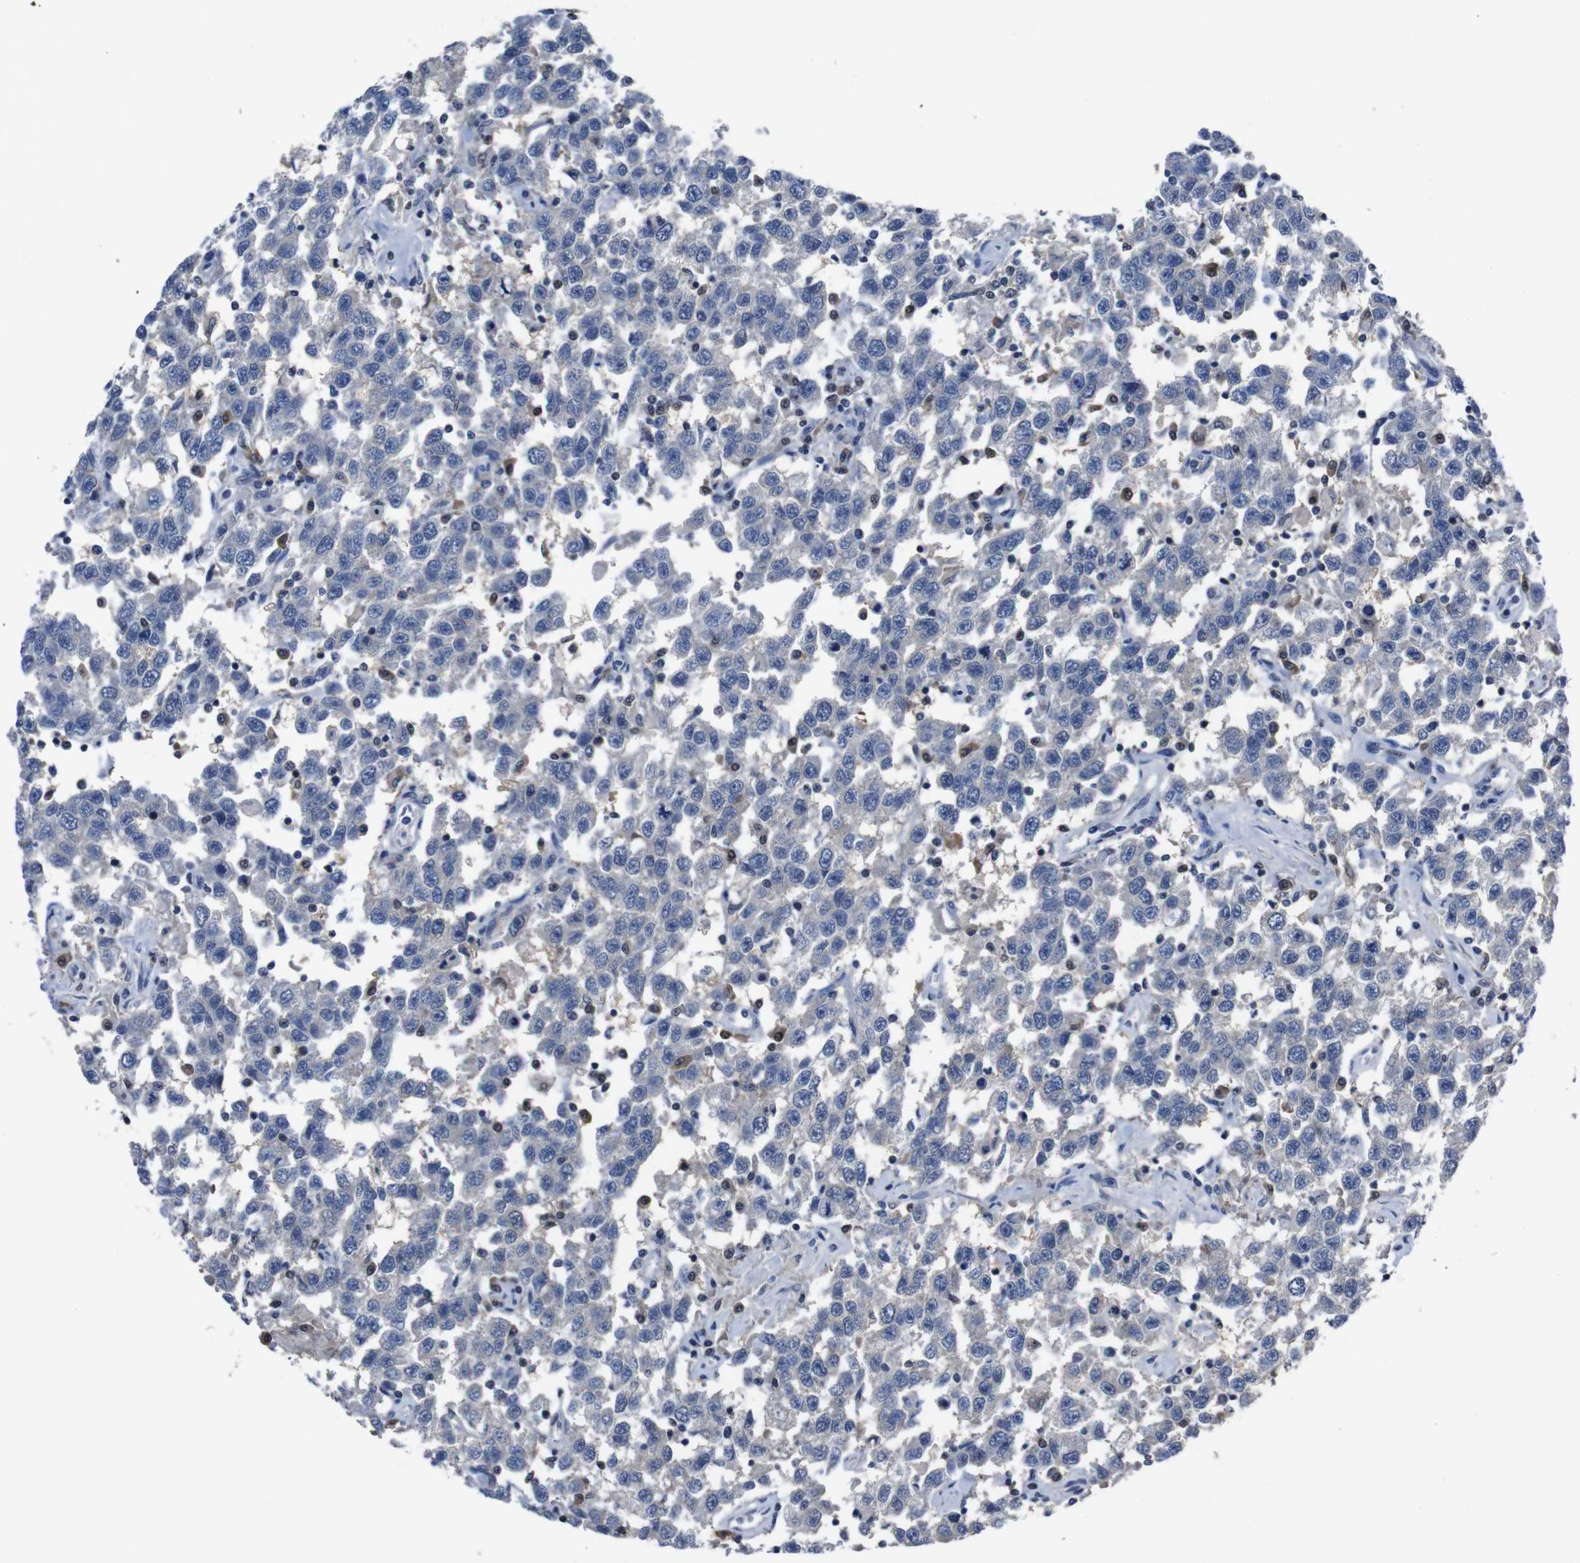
{"staining": {"intensity": "negative", "quantity": "none", "location": "none"}, "tissue": "testis cancer", "cell_type": "Tumor cells", "image_type": "cancer", "snomed": [{"axis": "morphology", "description": "Seminoma, NOS"}, {"axis": "topography", "description": "Testis"}], "caption": "There is no significant staining in tumor cells of testis seminoma.", "gene": "SEMA4B", "patient": {"sex": "male", "age": 41}}